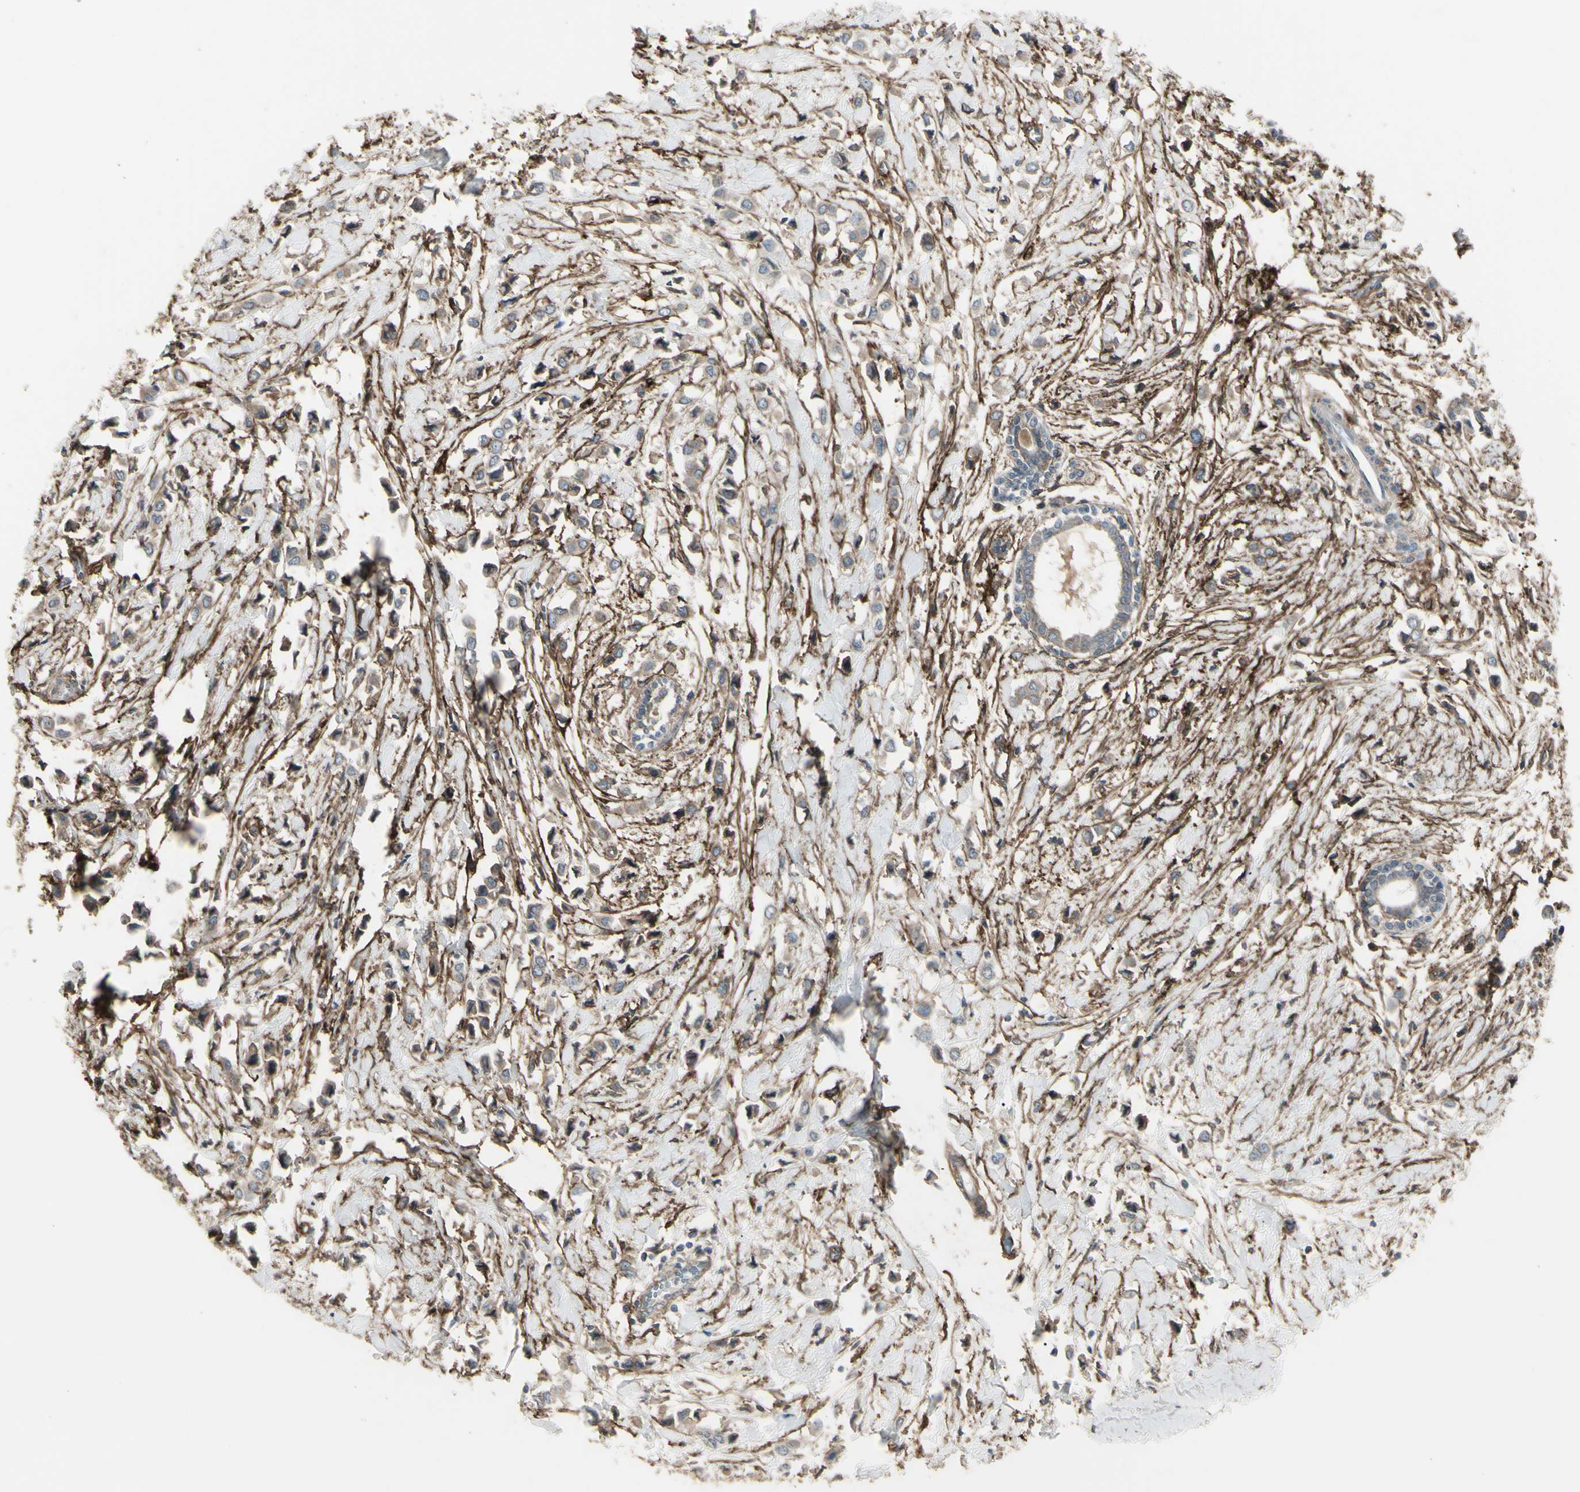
{"staining": {"intensity": "weak", "quantity": ">75%", "location": "cytoplasmic/membranous"}, "tissue": "breast cancer", "cell_type": "Tumor cells", "image_type": "cancer", "snomed": [{"axis": "morphology", "description": "Lobular carcinoma"}, {"axis": "topography", "description": "Breast"}], "caption": "Immunohistochemical staining of breast cancer (lobular carcinoma) shows low levels of weak cytoplasmic/membranous staining in about >75% of tumor cells.", "gene": "CD276", "patient": {"sex": "female", "age": 51}}